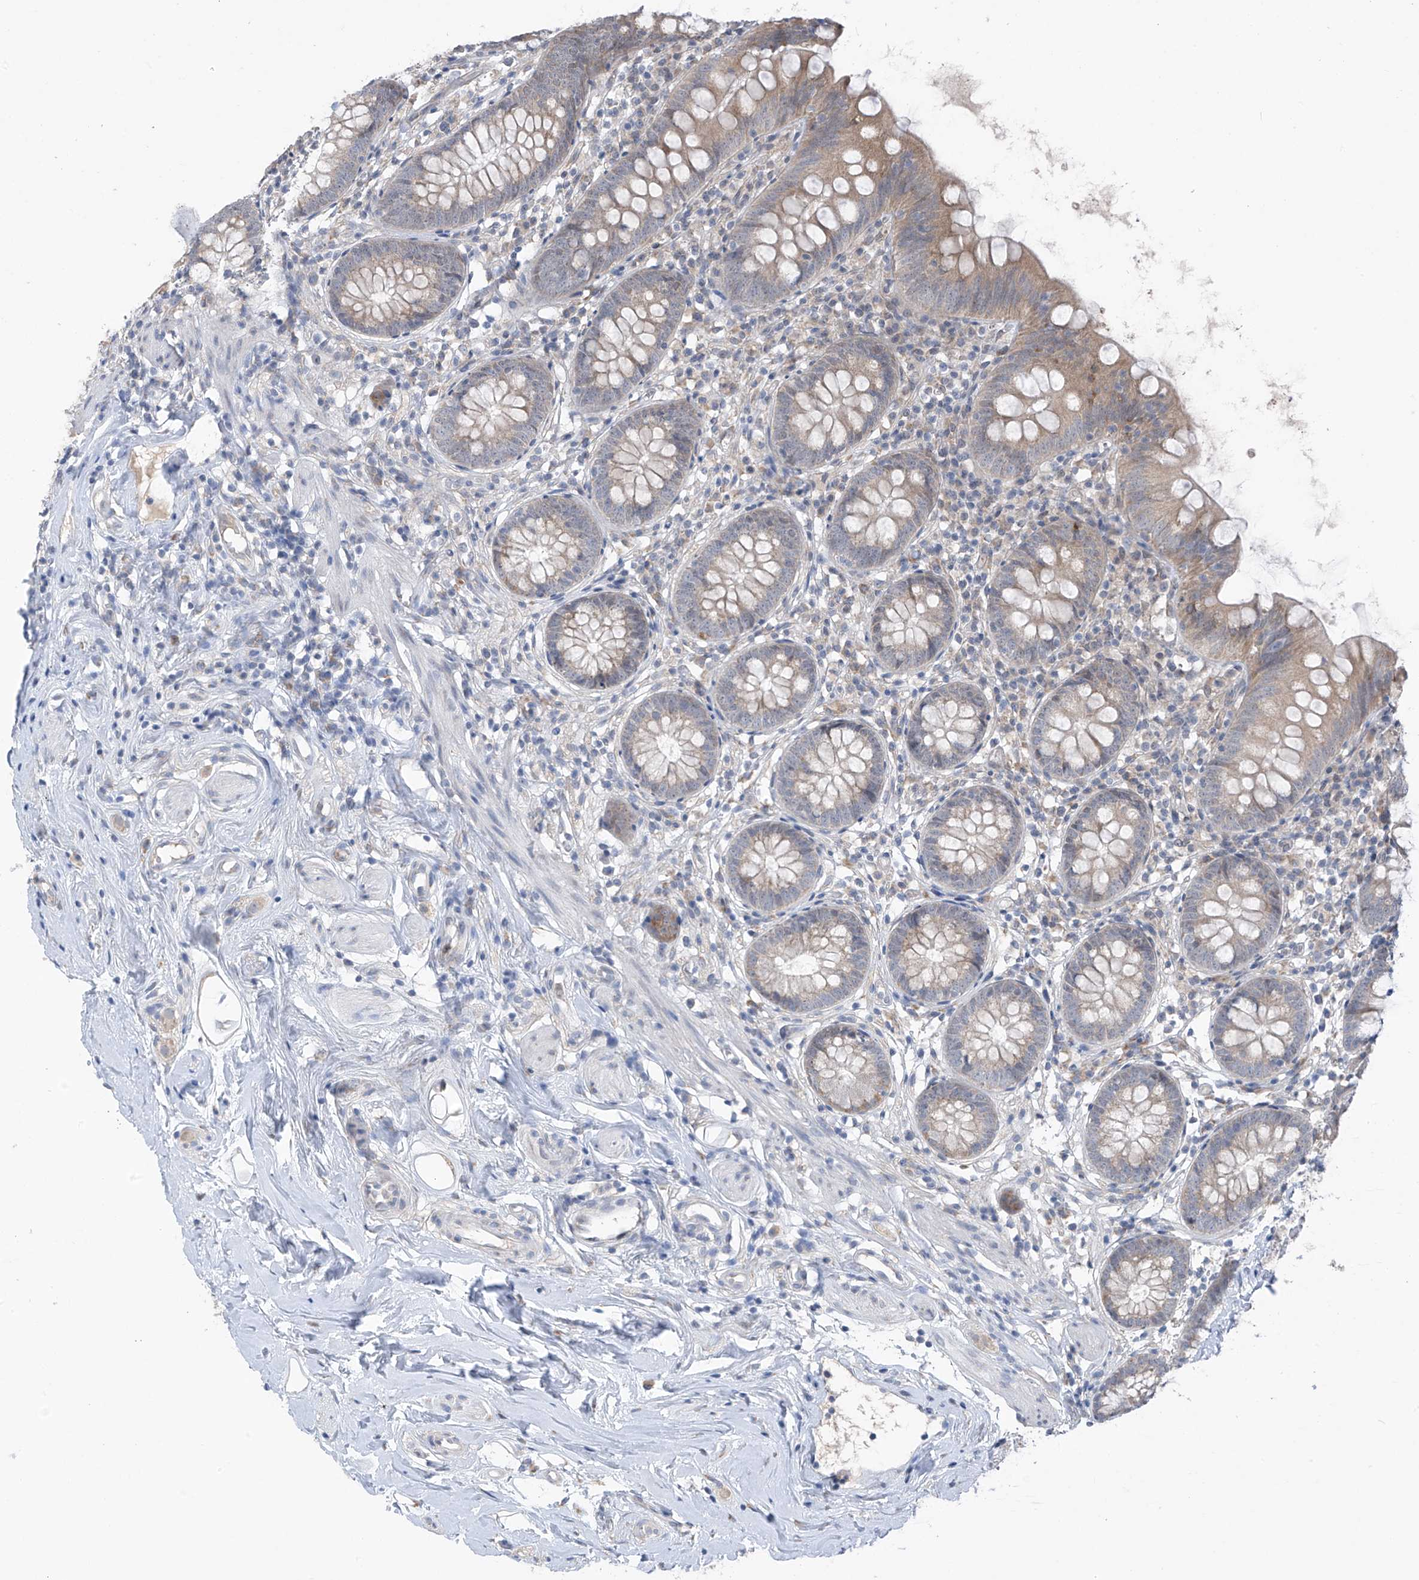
{"staining": {"intensity": "moderate", "quantity": "<25%", "location": "cytoplasmic/membranous"}, "tissue": "appendix", "cell_type": "Glandular cells", "image_type": "normal", "snomed": [{"axis": "morphology", "description": "Normal tissue, NOS"}, {"axis": "topography", "description": "Appendix"}], "caption": "Immunohistochemical staining of unremarkable human appendix reveals moderate cytoplasmic/membranous protein positivity in about <25% of glandular cells. (Stains: DAB in brown, nuclei in blue, Microscopy: brightfield microscopy at high magnification).", "gene": "CYP4V2", "patient": {"sex": "female", "age": 62}}